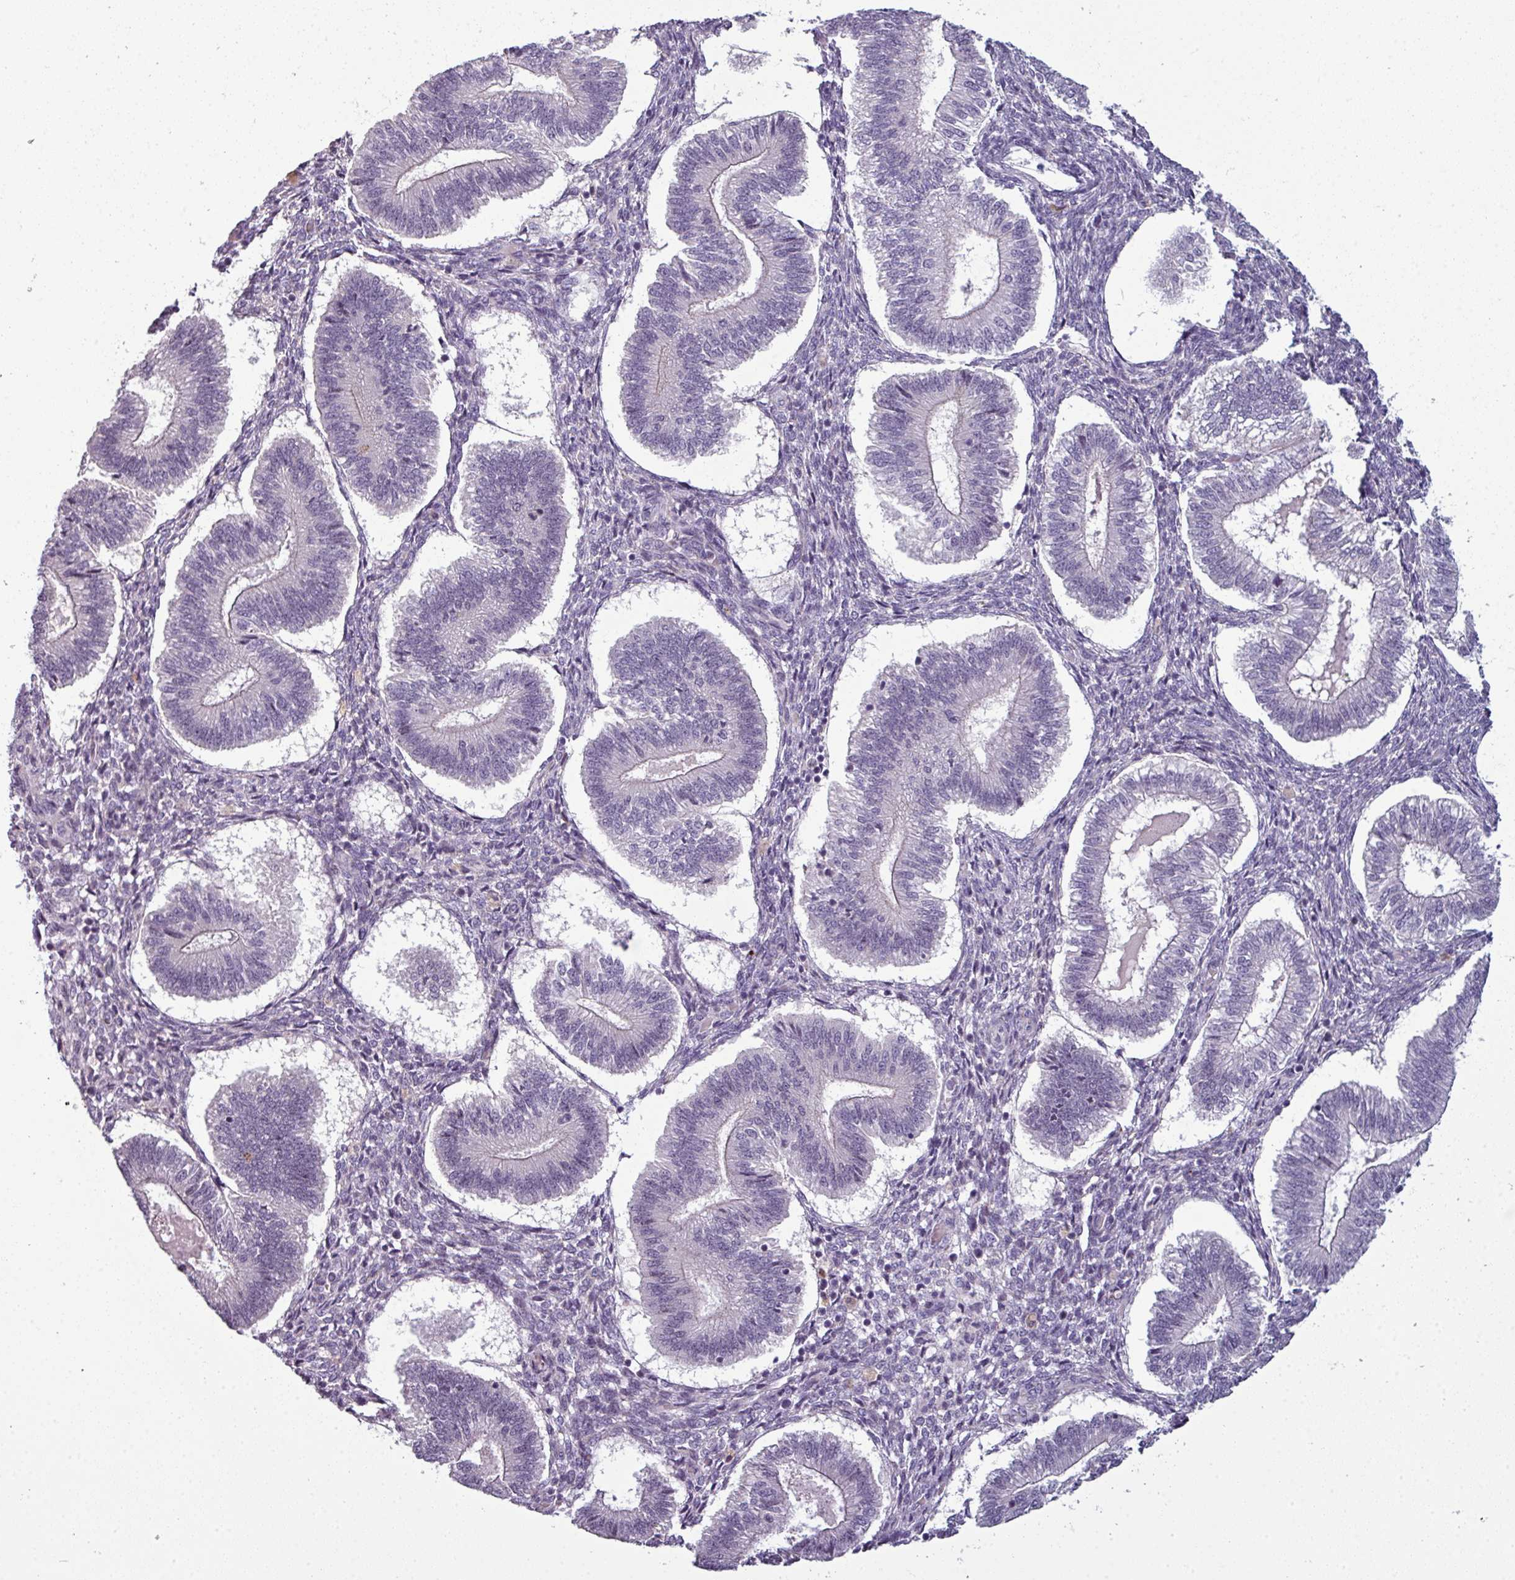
{"staining": {"intensity": "negative", "quantity": "none", "location": "none"}, "tissue": "endometrium", "cell_type": "Cells in endometrial stroma", "image_type": "normal", "snomed": [{"axis": "morphology", "description": "Normal tissue, NOS"}, {"axis": "topography", "description": "Endometrium"}], "caption": "A photomicrograph of human endometrium is negative for staining in cells in endometrial stroma. (DAB (3,3'-diaminobenzidine) immunohistochemistry (IHC) visualized using brightfield microscopy, high magnification).", "gene": "TMEFF1", "patient": {"sex": "female", "age": 25}}